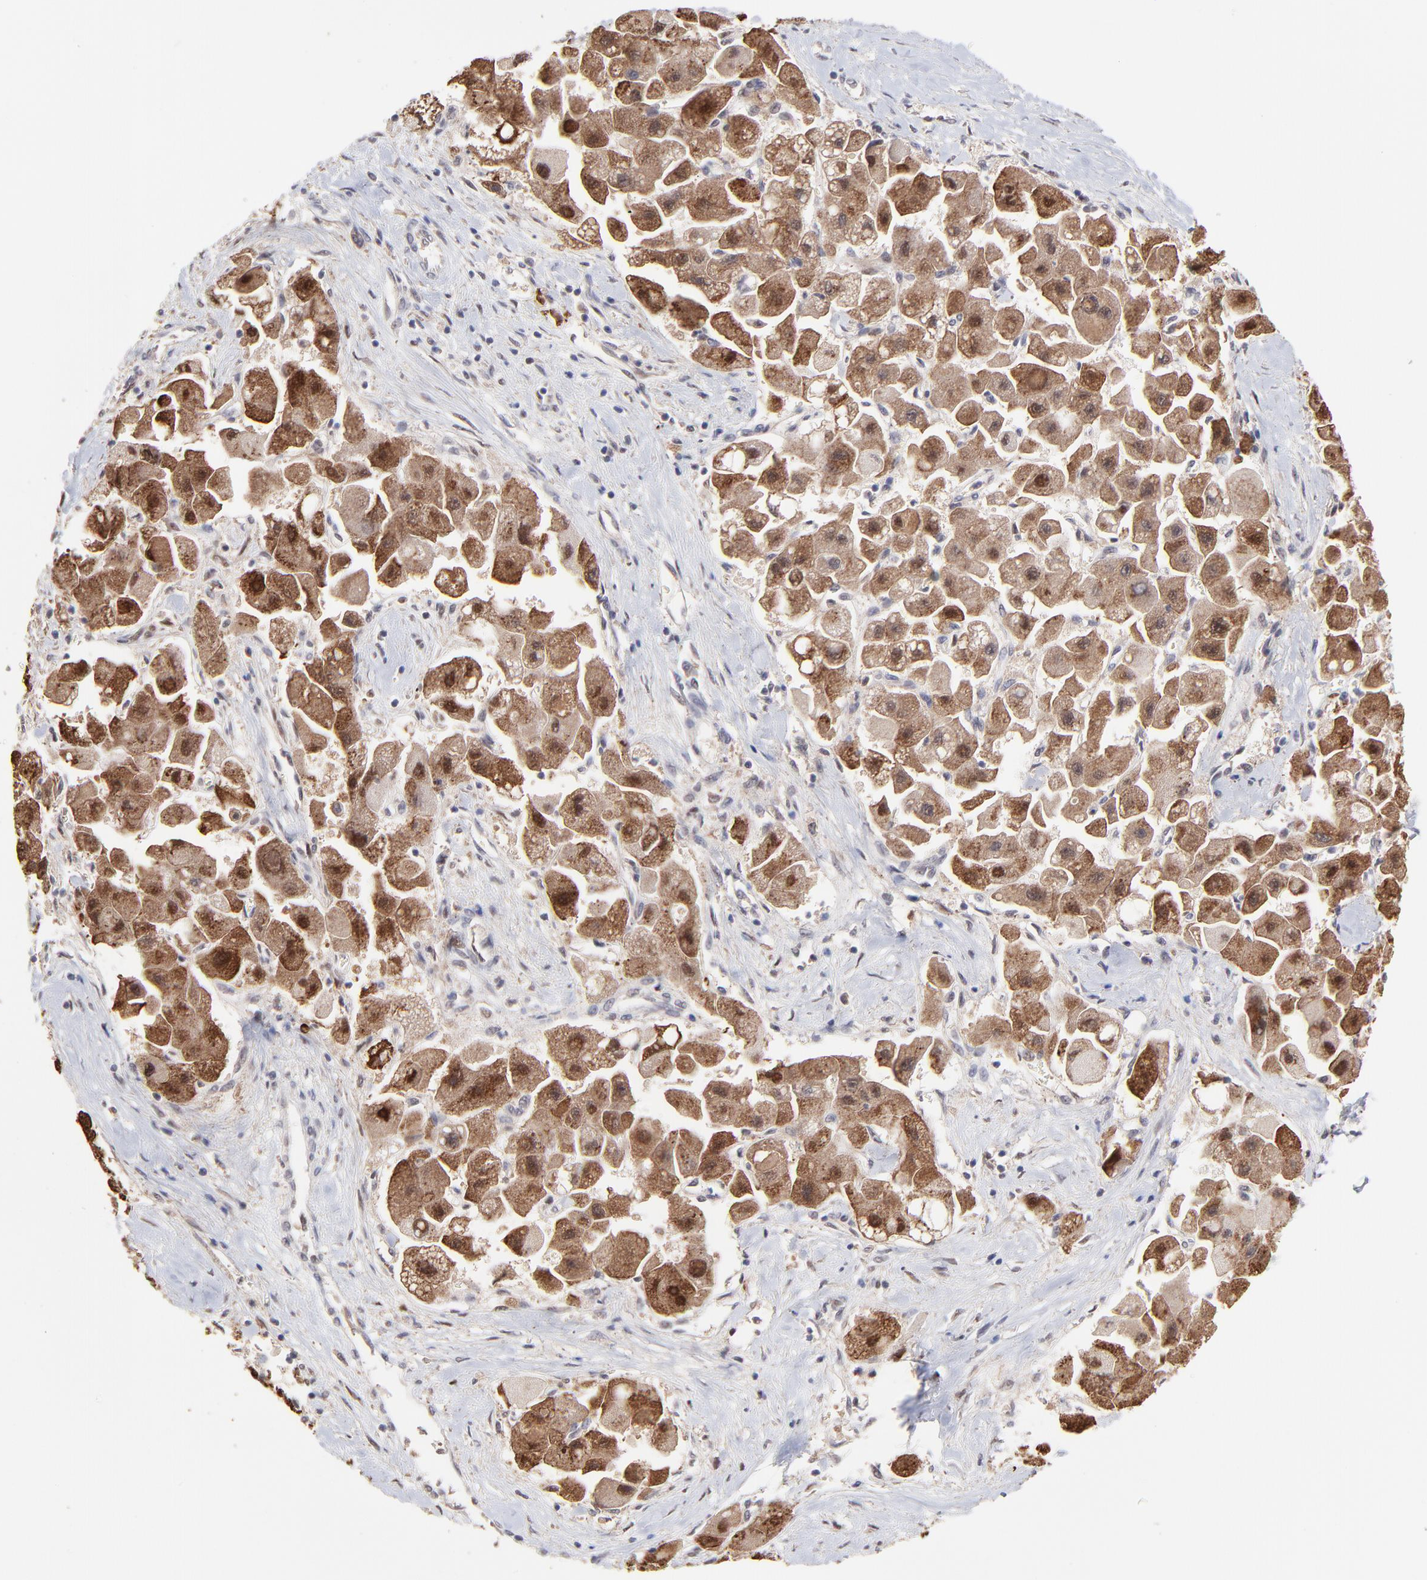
{"staining": {"intensity": "moderate", "quantity": ">75%", "location": "cytoplasmic/membranous,nuclear"}, "tissue": "liver cancer", "cell_type": "Tumor cells", "image_type": "cancer", "snomed": [{"axis": "morphology", "description": "Carcinoma, Hepatocellular, NOS"}, {"axis": "topography", "description": "Liver"}], "caption": "Tumor cells display moderate cytoplasmic/membranous and nuclear positivity in about >75% of cells in liver cancer.", "gene": "PSMD14", "patient": {"sex": "male", "age": 24}}